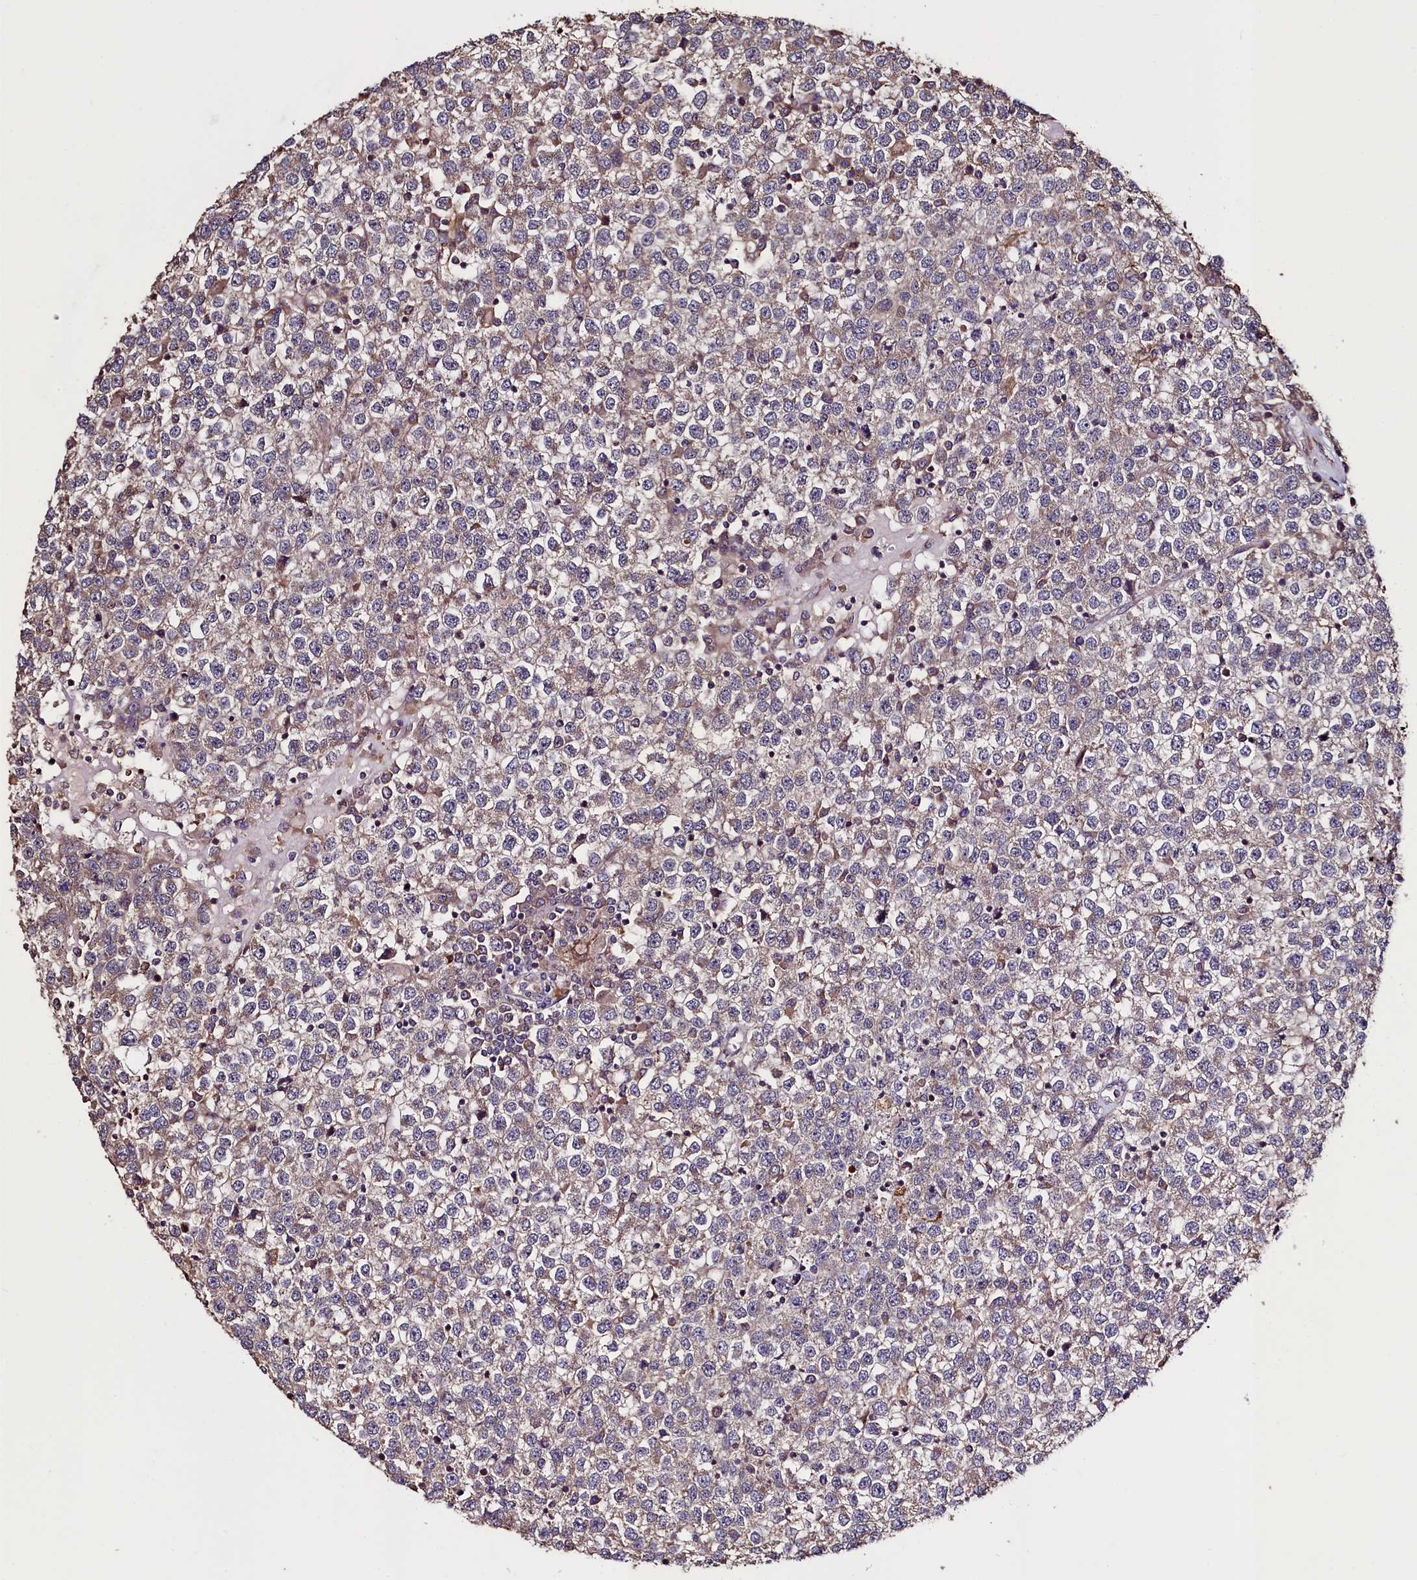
{"staining": {"intensity": "weak", "quantity": ">75%", "location": "cytoplasmic/membranous"}, "tissue": "testis cancer", "cell_type": "Tumor cells", "image_type": "cancer", "snomed": [{"axis": "morphology", "description": "Seminoma, NOS"}, {"axis": "topography", "description": "Testis"}], "caption": "Human testis seminoma stained with a brown dye displays weak cytoplasmic/membranous positive staining in about >75% of tumor cells.", "gene": "RBFA", "patient": {"sex": "male", "age": 65}}